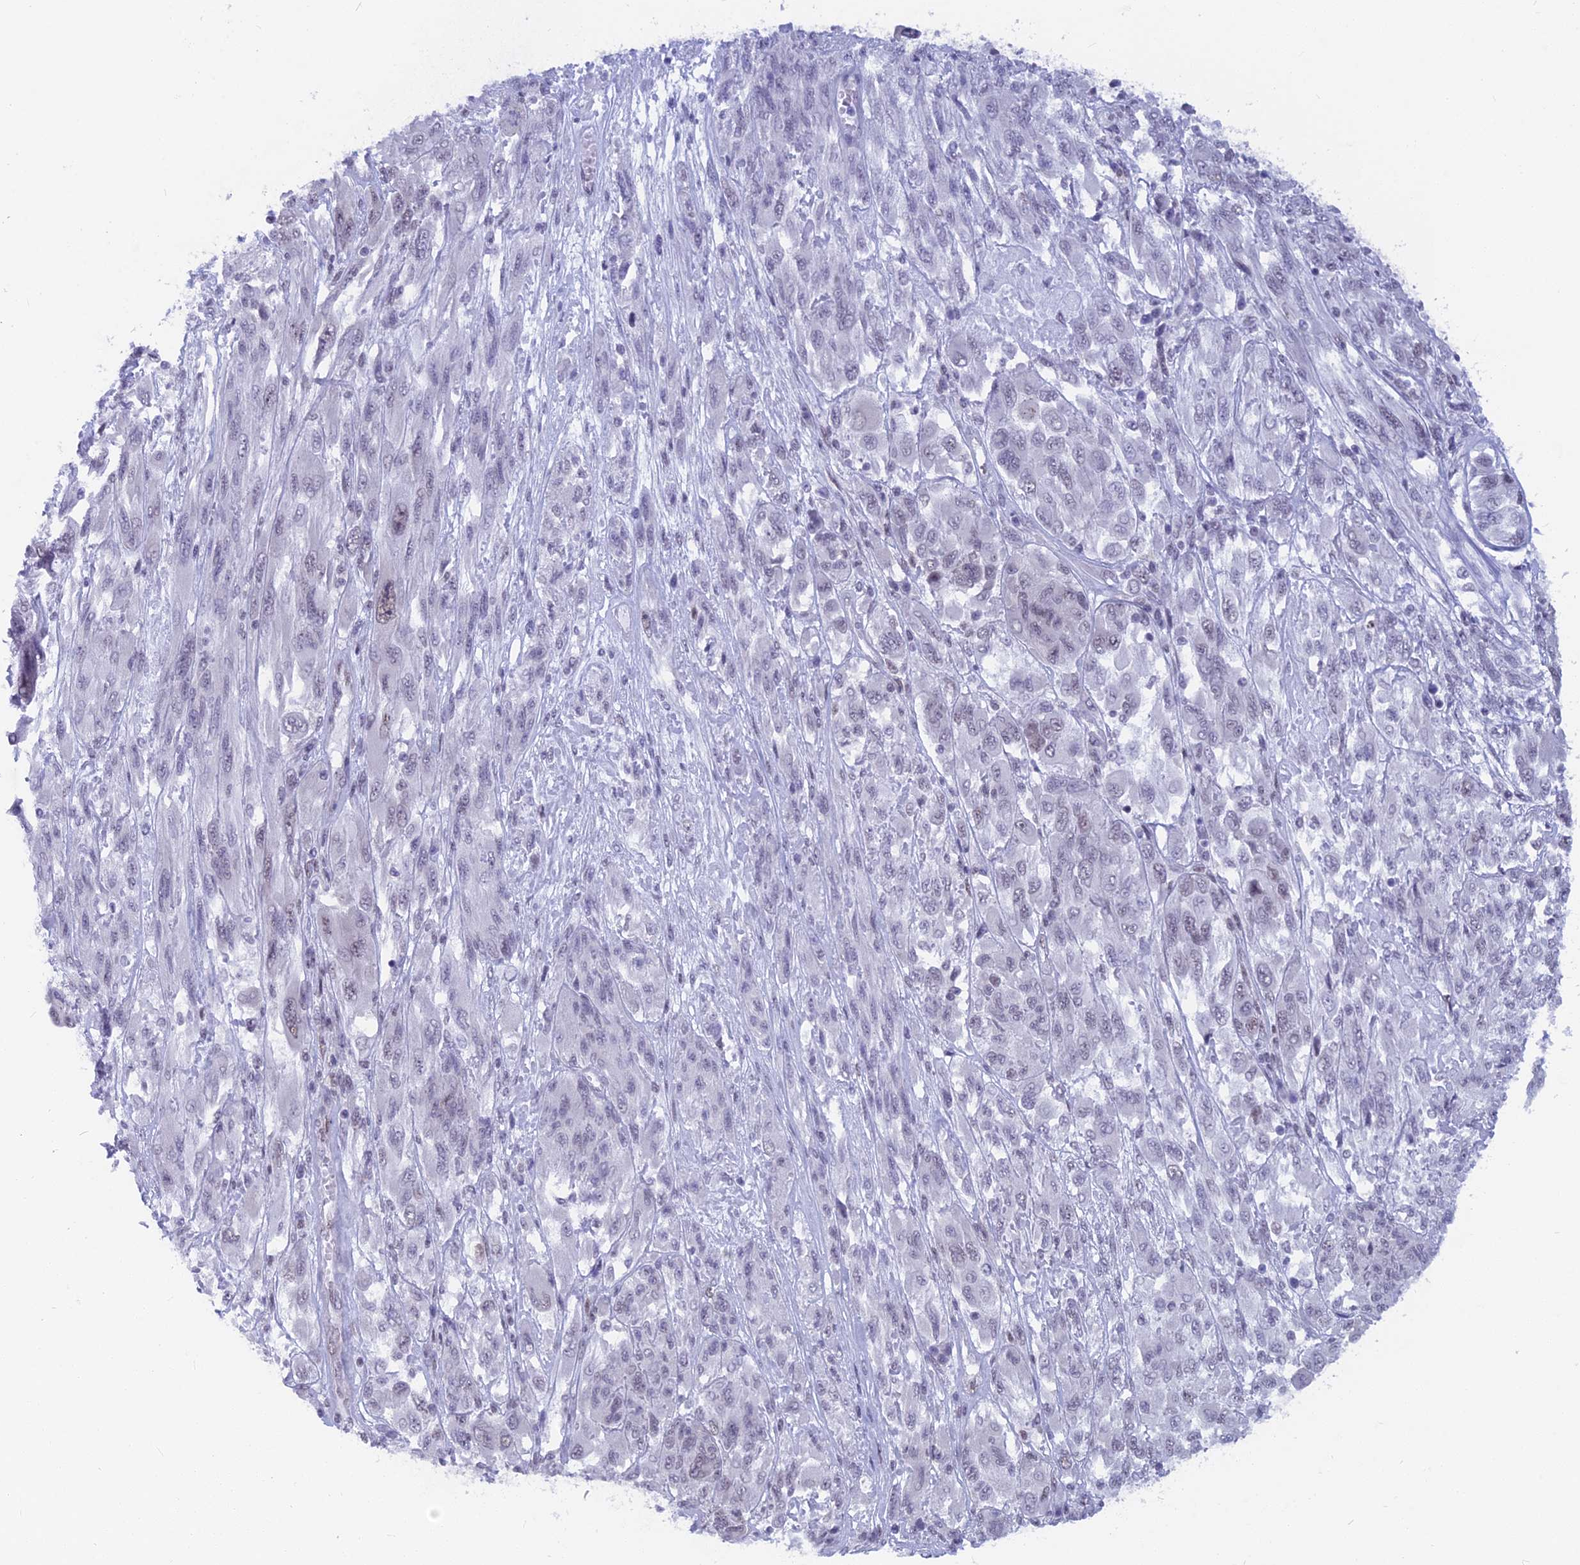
{"staining": {"intensity": "weak", "quantity": "<25%", "location": "nuclear"}, "tissue": "melanoma", "cell_type": "Tumor cells", "image_type": "cancer", "snomed": [{"axis": "morphology", "description": "Malignant melanoma, NOS"}, {"axis": "topography", "description": "Skin"}], "caption": "There is no significant positivity in tumor cells of melanoma.", "gene": "SRSF5", "patient": {"sex": "female", "age": 91}}